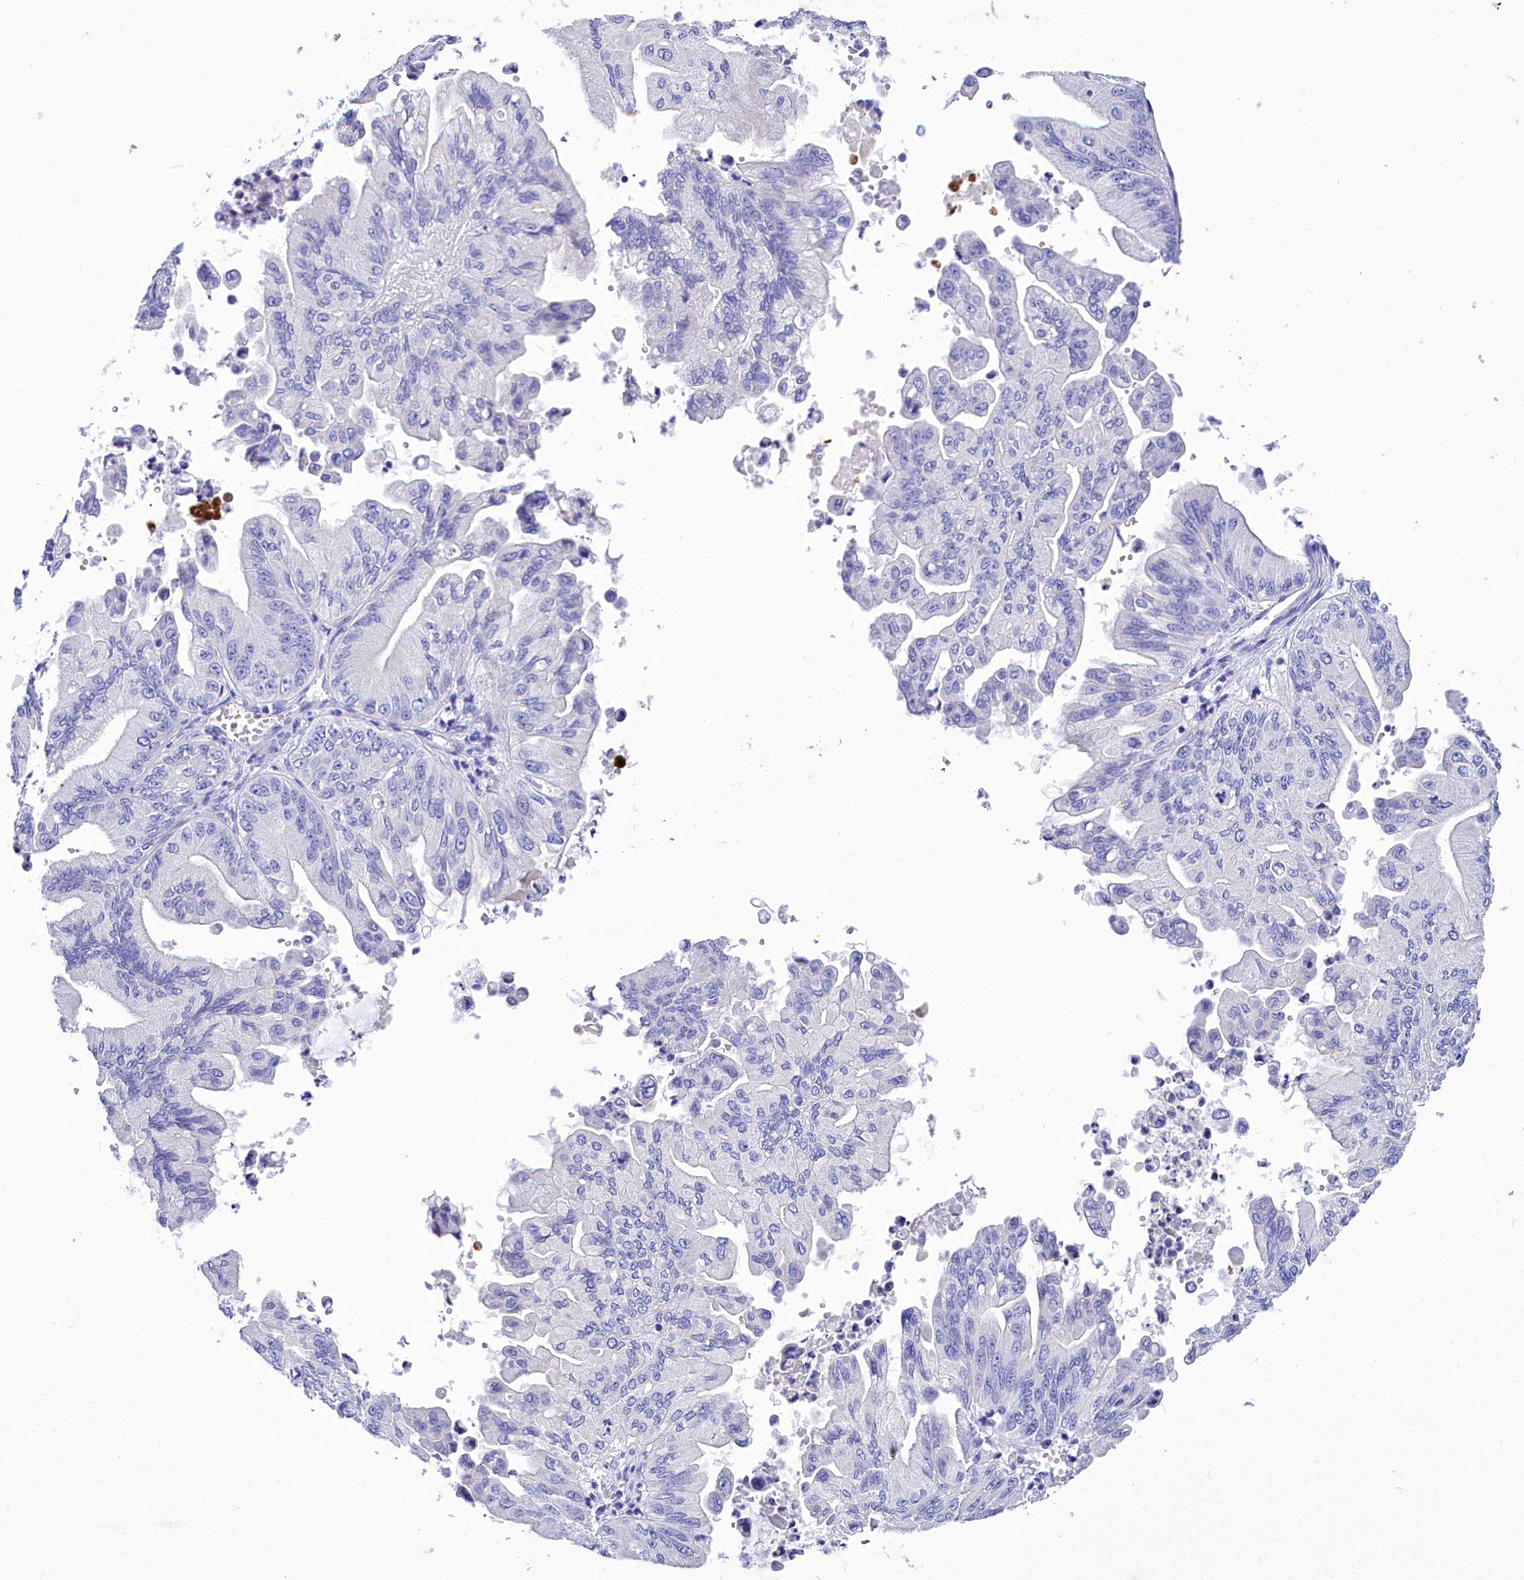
{"staining": {"intensity": "negative", "quantity": "none", "location": "none"}, "tissue": "ovarian cancer", "cell_type": "Tumor cells", "image_type": "cancer", "snomed": [{"axis": "morphology", "description": "Cystadenocarcinoma, mucinous, NOS"}, {"axis": "topography", "description": "Ovary"}], "caption": "Immunohistochemical staining of ovarian cancer reveals no significant expression in tumor cells.", "gene": "TTC36", "patient": {"sex": "female", "age": 71}}